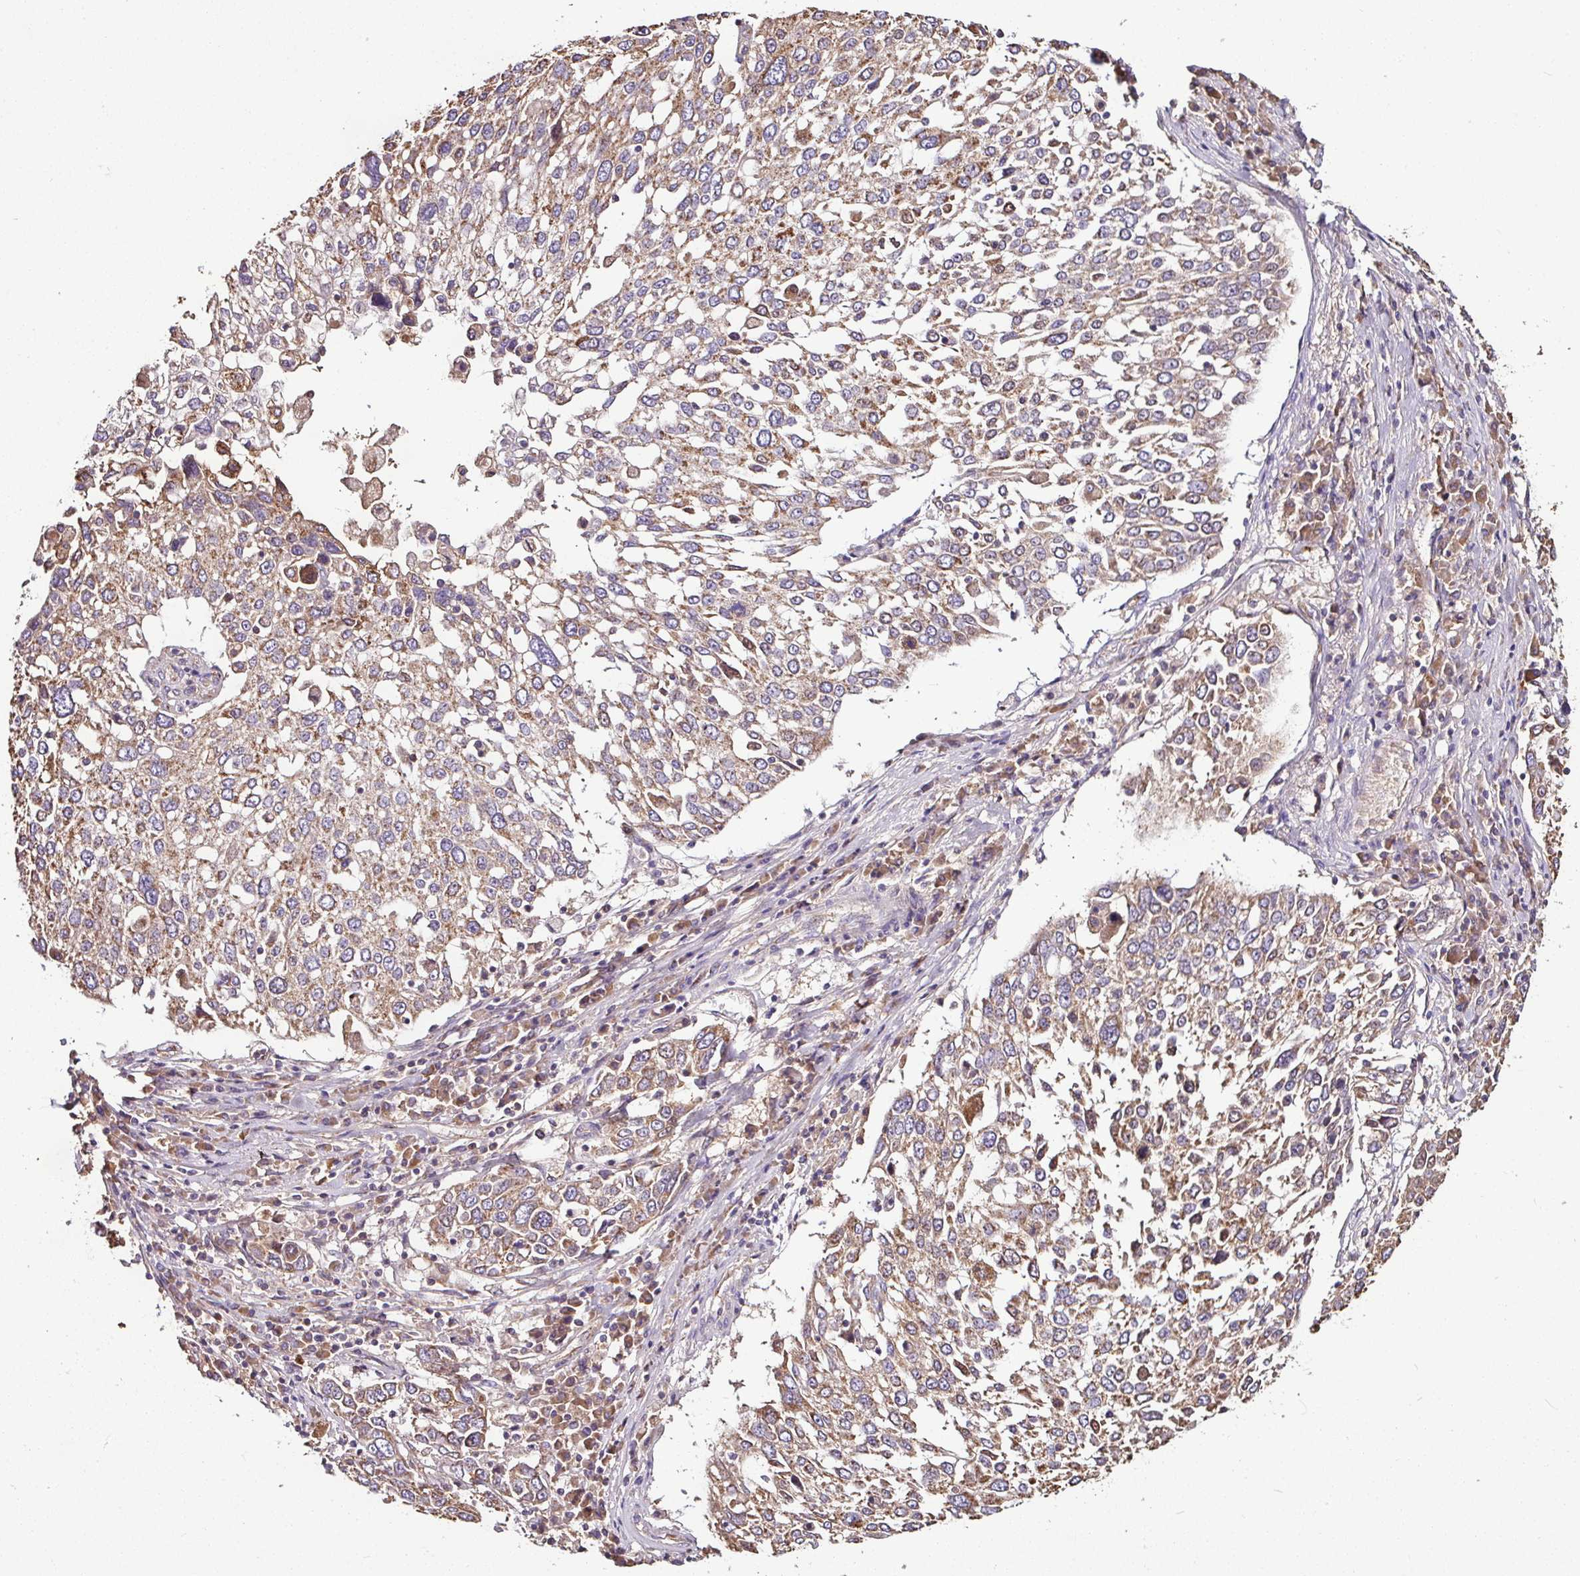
{"staining": {"intensity": "moderate", "quantity": ">75%", "location": "cytoplasmic/membranous"}, "tissue": "lung cancer", "cell_type": "Tumor cells", "image_type": "cancer", "snomed": [{"axis": "morphology", "description": "Squamous cell carcinoma, NOS"}, {"axis": "topography", "description": "Lung"}], "caption": "This photomicrograph displays immunohistochemistry staining of squamous cell carcinoma (lung), with medium moderate cytoplasmic/membranous expression in approximately >75% of tumor cells.", "gene": "CPD", "patient": {"sex": "male", "age": 65}}